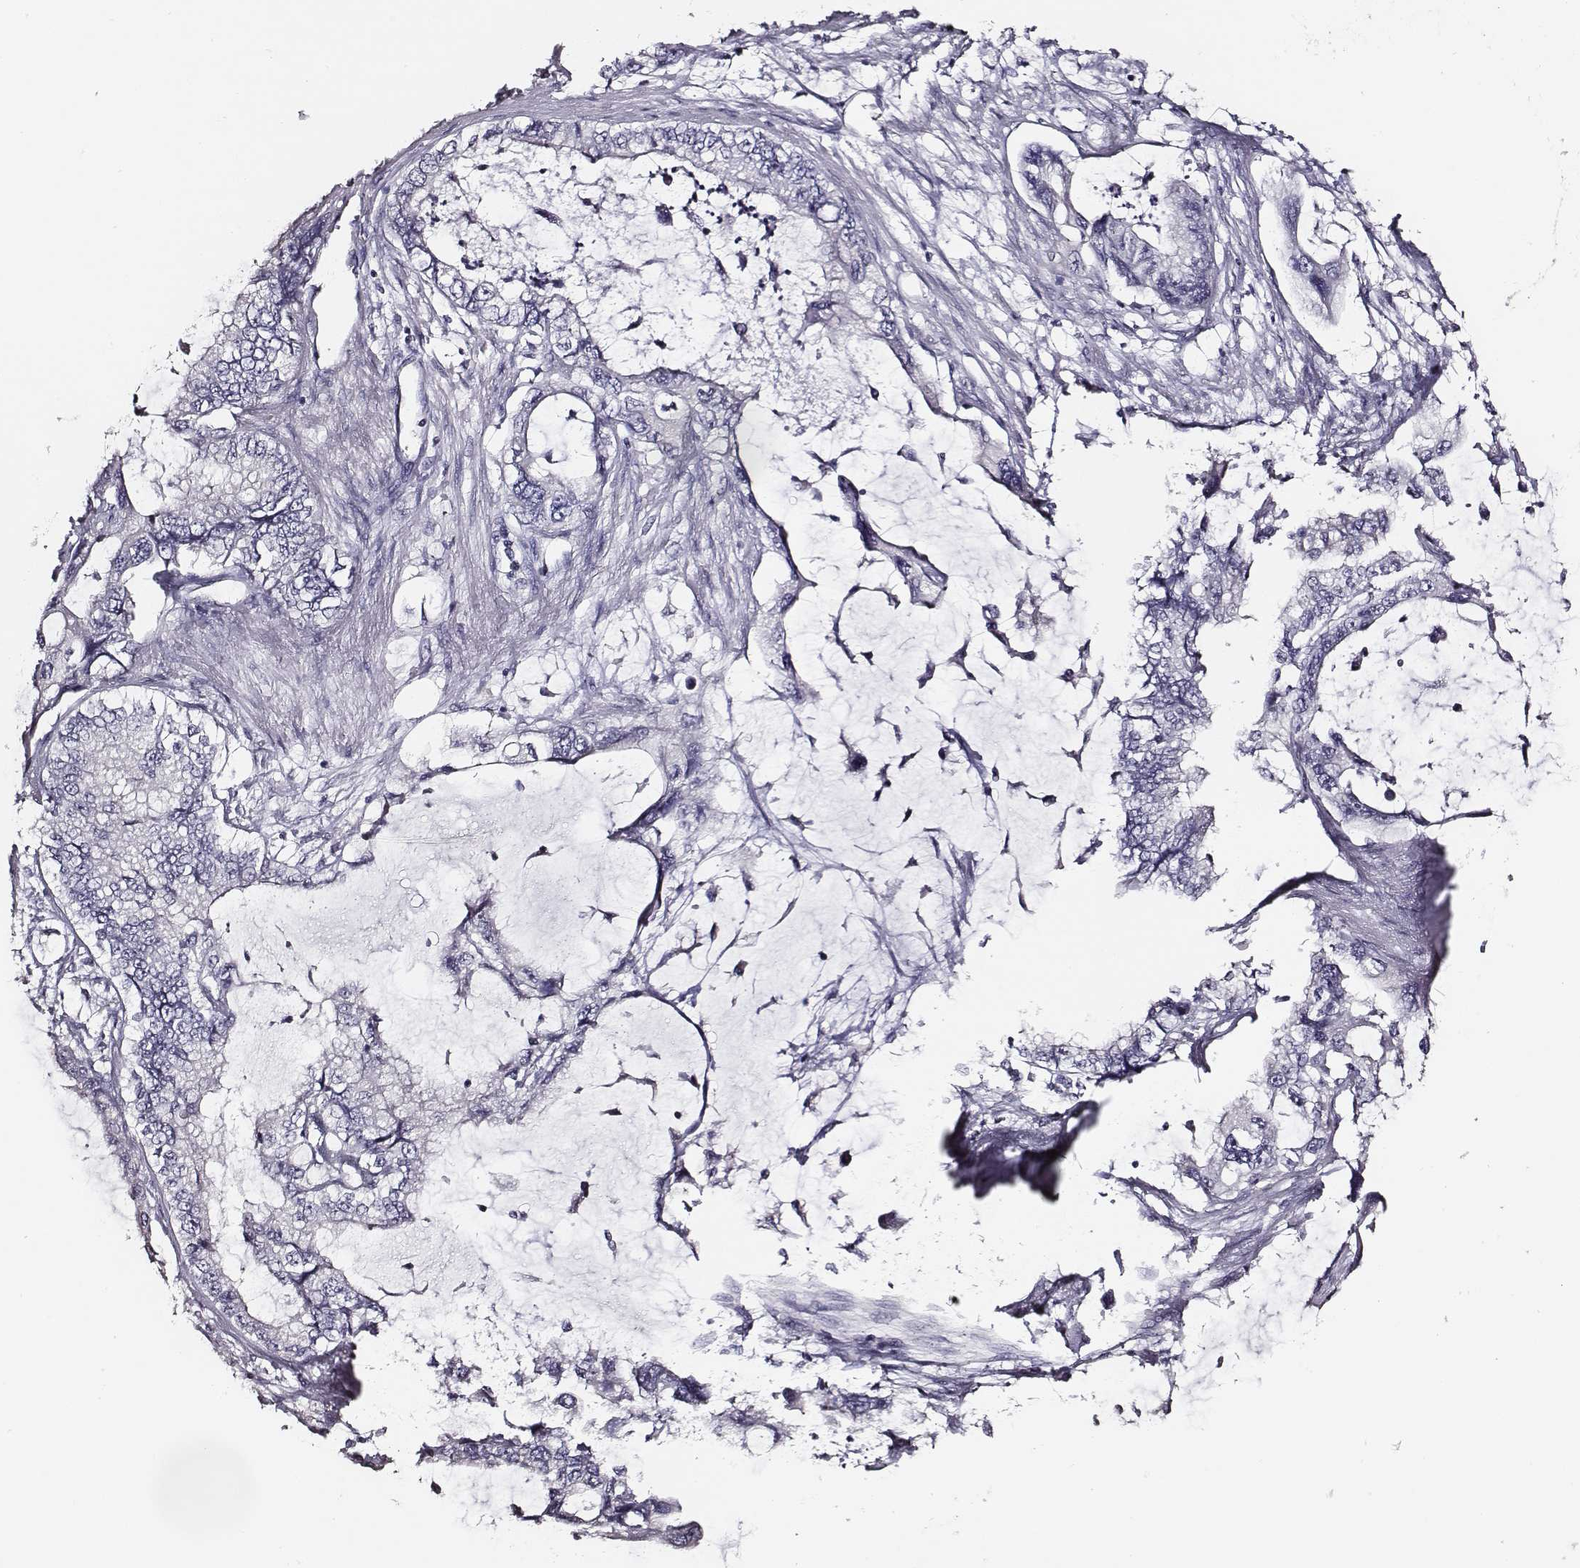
{"staining": {"intensity": "negative", "quantity": "none", "location": "none"}, "tissue": "stomach cancer", "cell_type": "Tumor cells", "image_type": "cancer", "snomed": [{"axis": "morphology", "description": "Adenocarcinoma, NOS"}, {"axis": "topography", "description": "Pancreas"}, {"axis": "topography", "description": "Stomach, upper"}, {"axis": "topography", "description": "Stomach"}], "caption": "Stomach cancer was stained to show a protein in brown. There is no significant positivity in tumor cells.", "gene": "AADAT", "patient": {"sex": "male", "age": 77}}